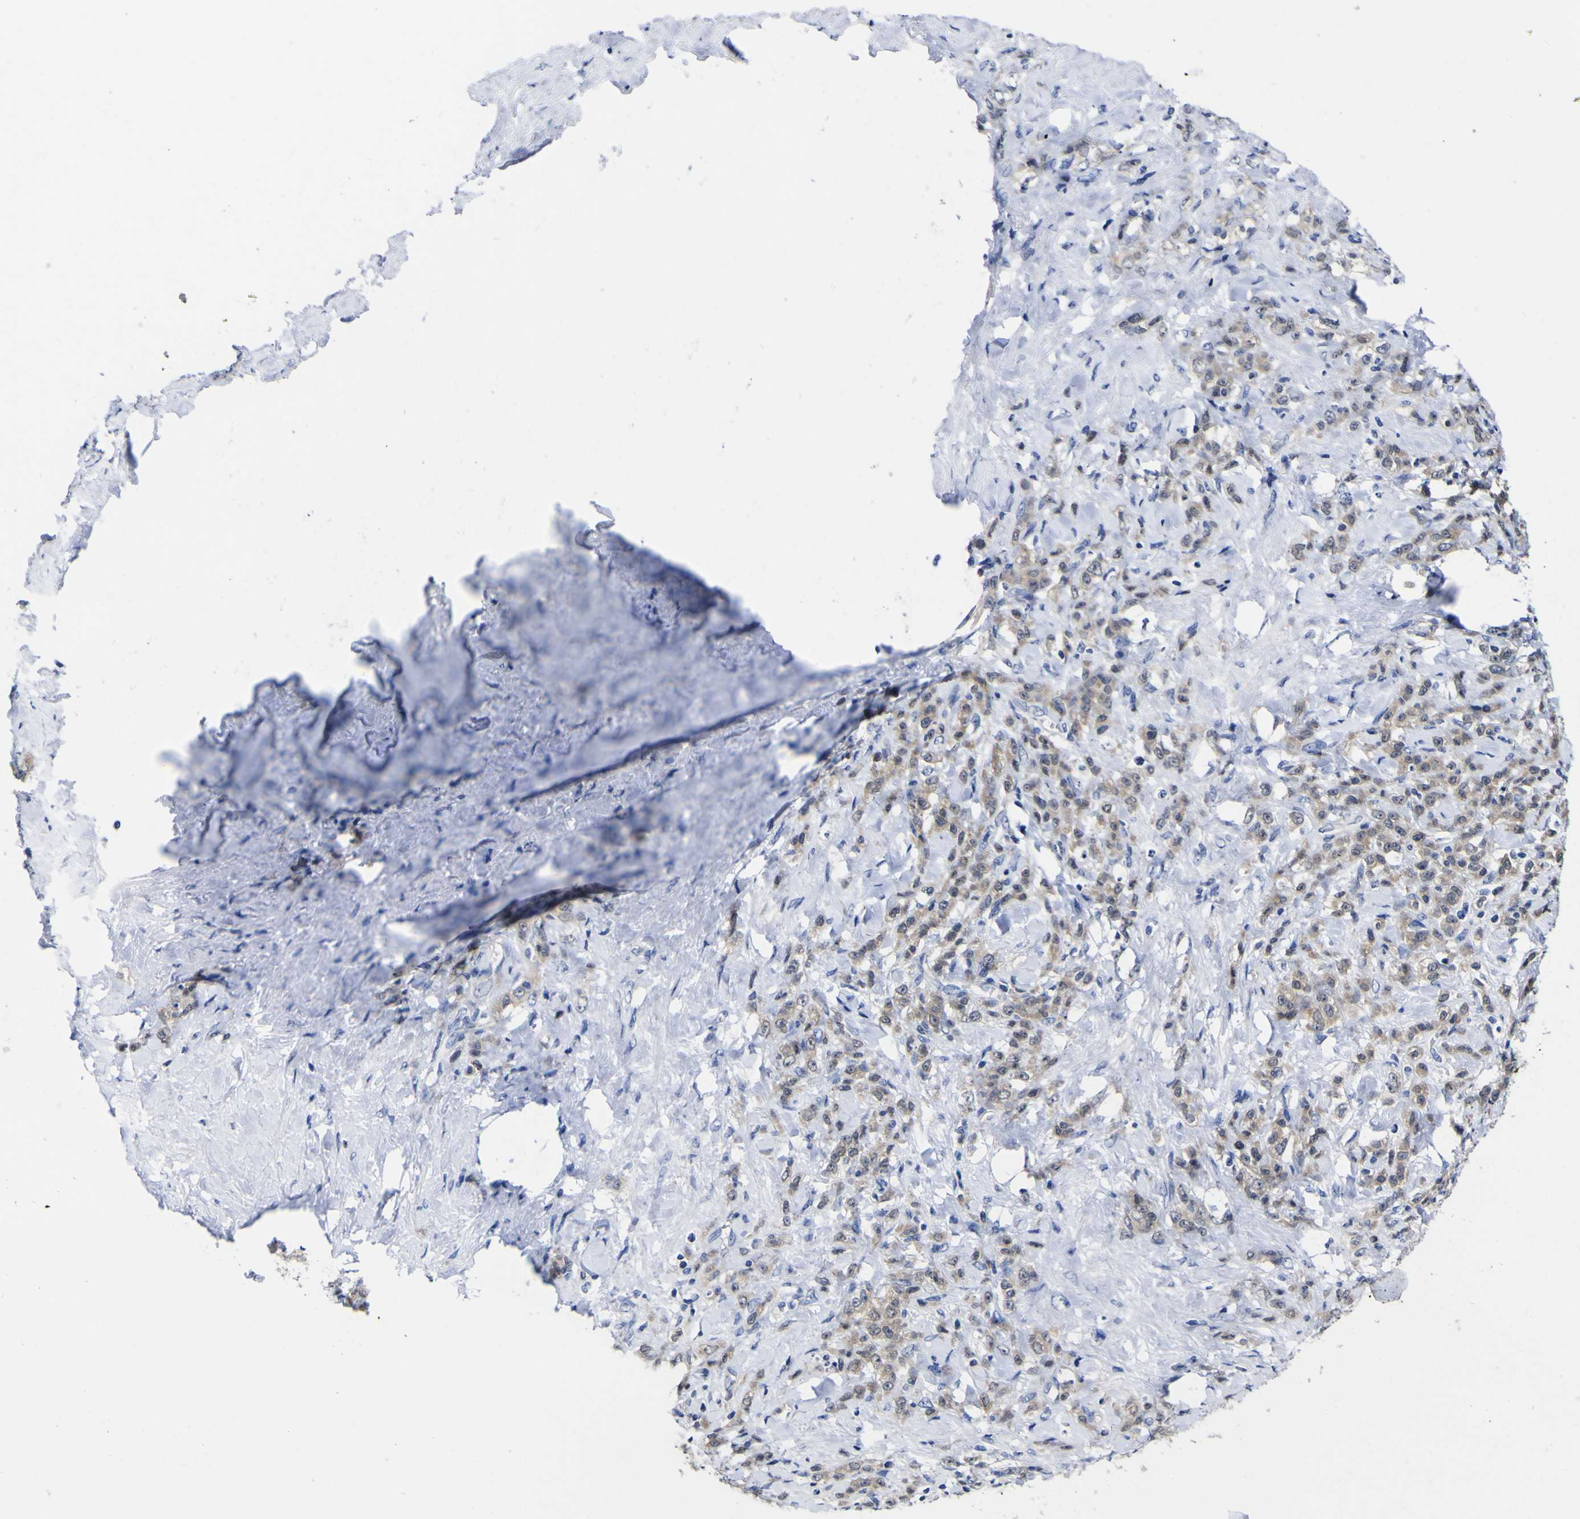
{"staining": {"intensity": "weak", "quantity": ">75%", "location": "cytoplasmic/membranous"}, "tissue": "stomach cancer", "cell_type": "Tumor cells", "image_type": "cancer", "snomed": [{"axis": "morphology", "description": "Adenocarcinoma, NOS"}, {"axis": "topography", "description": "Stomach"}], "caption": "Tumor cells display low levels of weak cytoplasmic/membranous expression in approximately >75% of cells in human stomach cancer (adenocarcinoma). The staining was performed using DAB, with brown indicating positive protein expression. Nuclei are stained blue with hematoxylin.", "gene": "CASP6", "patient": {"sex": "male", "age": 82}}